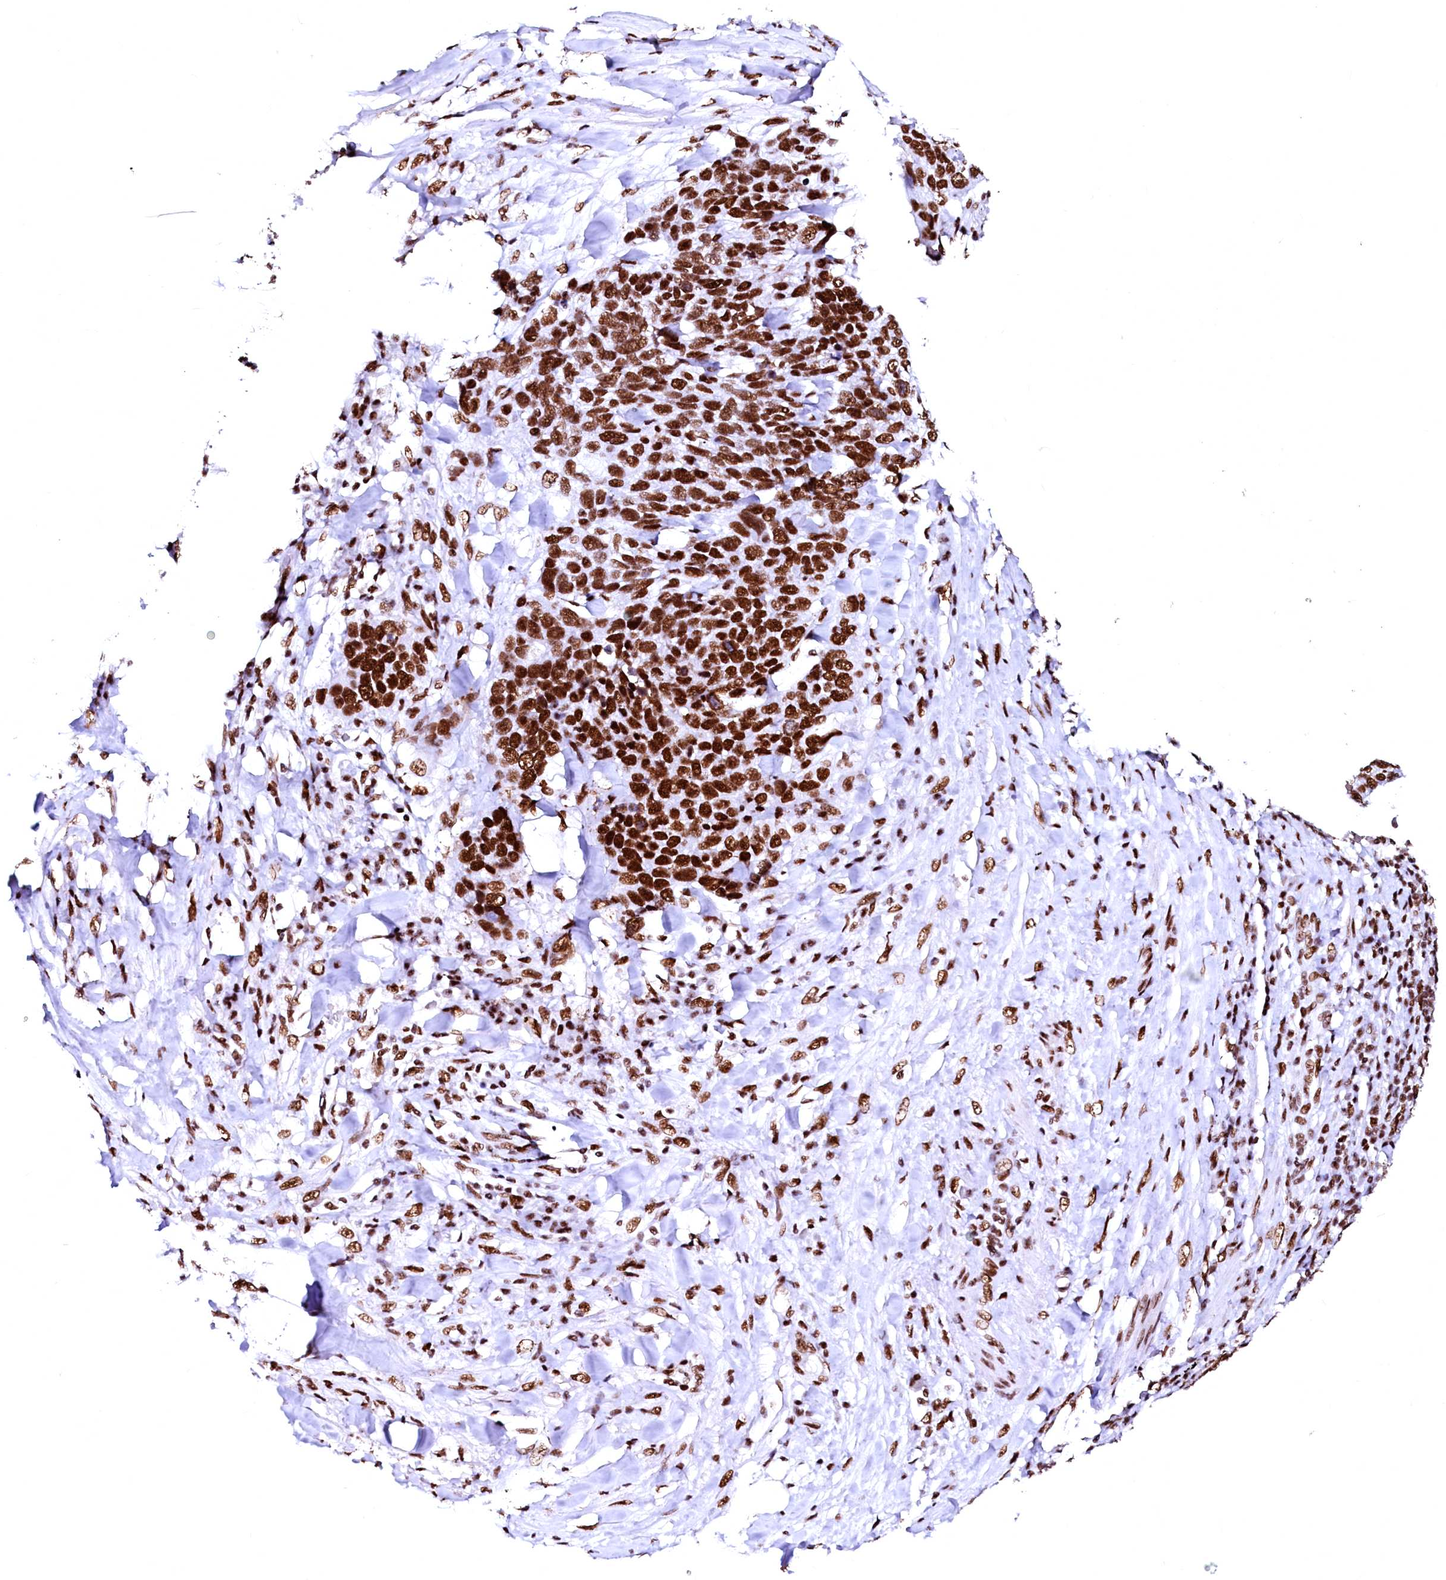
{"staining": {"intensity": "strong", "quantity": ">75%", "location": "nuclear"}, "tissue": "lung cancer", "cell_type": "Tumor cells", "image_type": "cancer", "snomed": [{"axis": "morphology", "description": "Squamous cell carcinoma, NOS"}, {"axis": "topography", "description": "Lung"}], "caption": "Immunohistochemistry (IHC) (DAB) staining of lung cancer demonstrates strong nuclear protein staining in approximately >75% of tumor cells. (Stains: DAB in brown, nuclei in blue, Microscopy: brightfield microscopy at high magnification).", "gene": "CPSF6", "patient": {"sex": "male", "age": 66}}